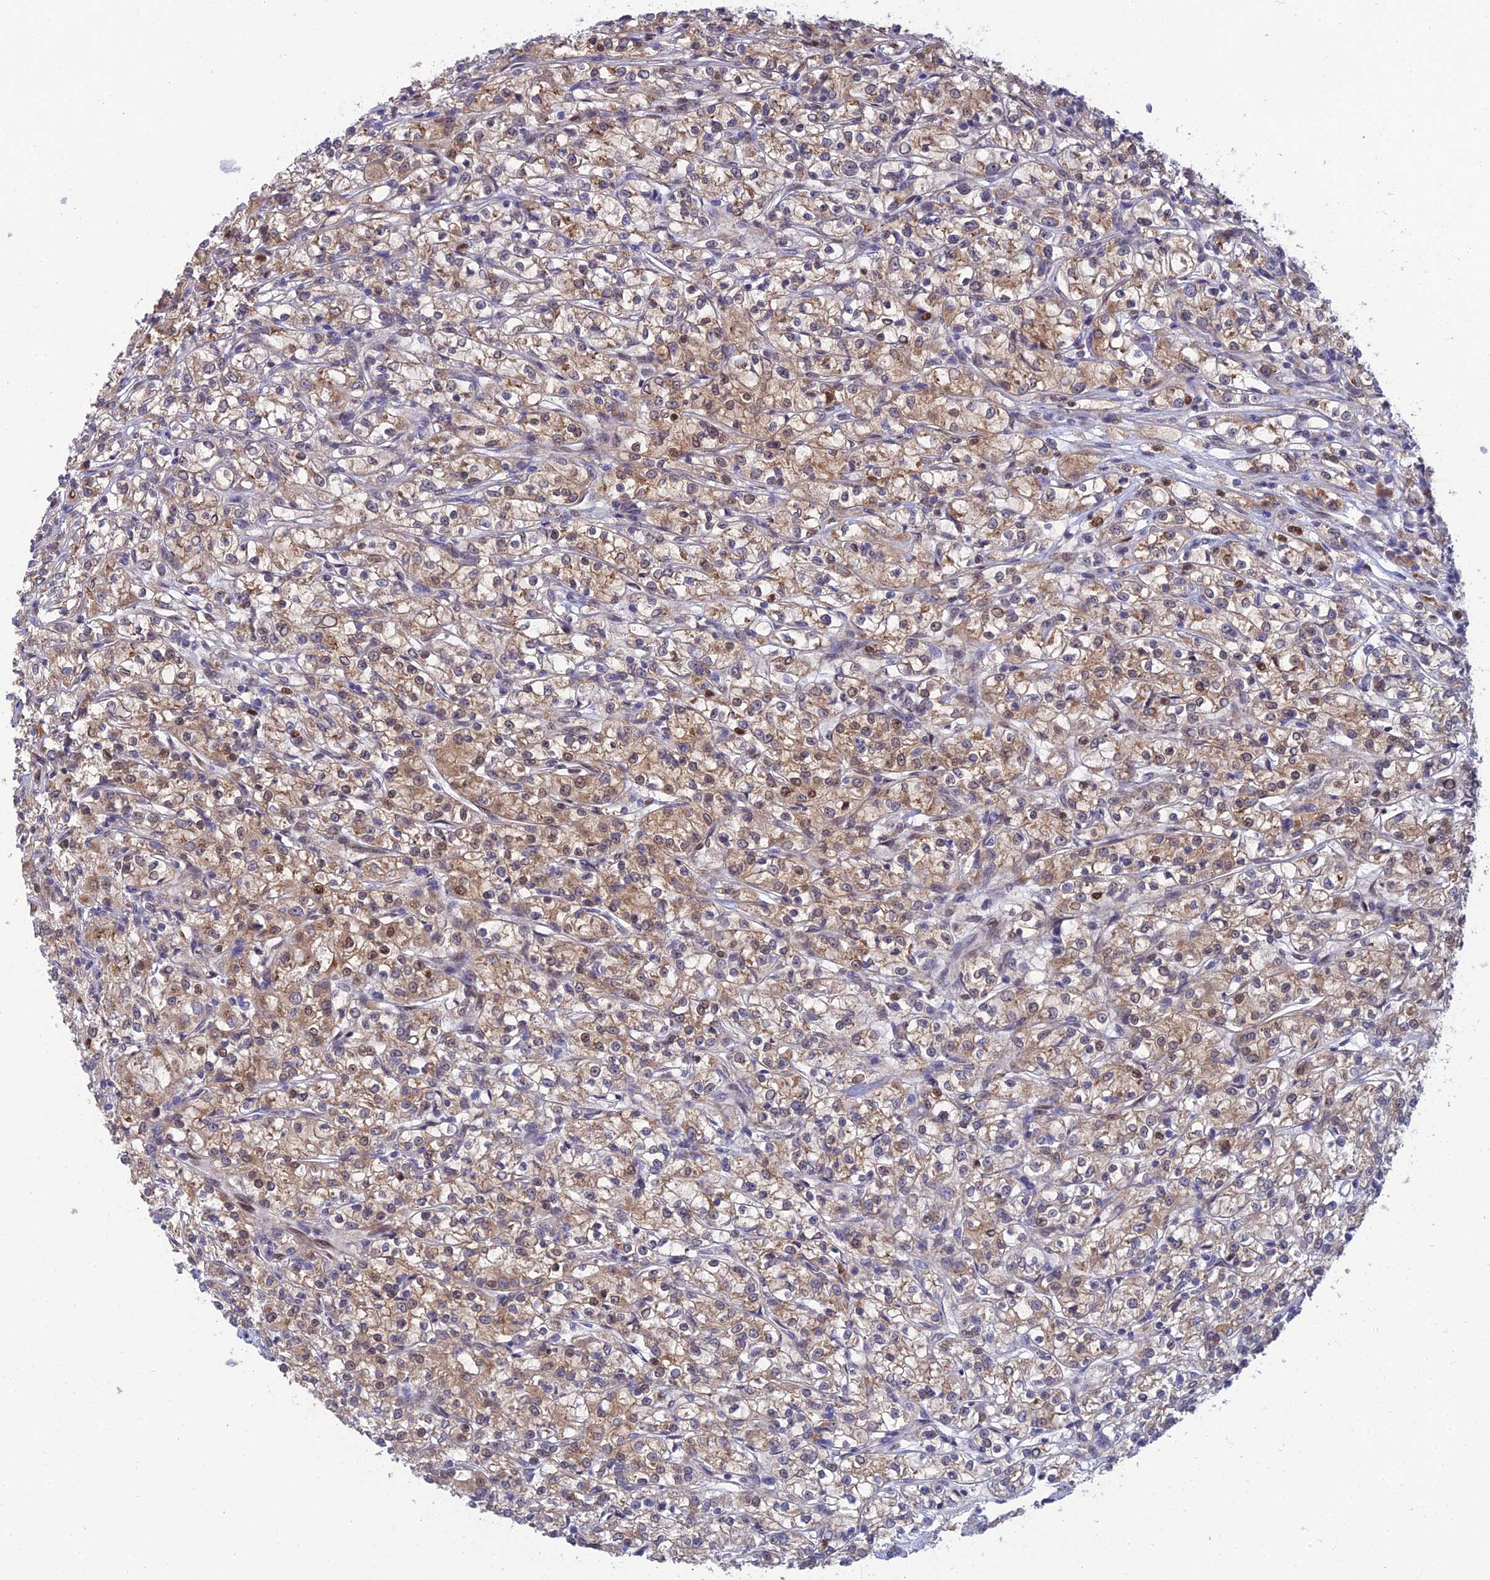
{"staining": {"intensity": "moderate", "quantity": ">75%", "location": "cytoplasmic/membranous"}, "tissue": "renal cancer", "cell_type": "Tumor cells", "image_type": "cancer", "snomed": [{"axis": "morphology", "description": "Adenocarcinoma, NOS"}, {"axis": "topography", "description": "Kidney"}], "caption": "IHC (DAB (3,3'-diaminobenzidine)) staining of human renal cancer (adenocarcinoma) exhibits moderate cytoplasmic/membranous protein positivity in approximately >75% of tumor cells. (brown staining indicates protein expression, while blue staining denotes nuclei).", "gene": "DNPEP", "patient": {"sex": "female", "age": 59}}